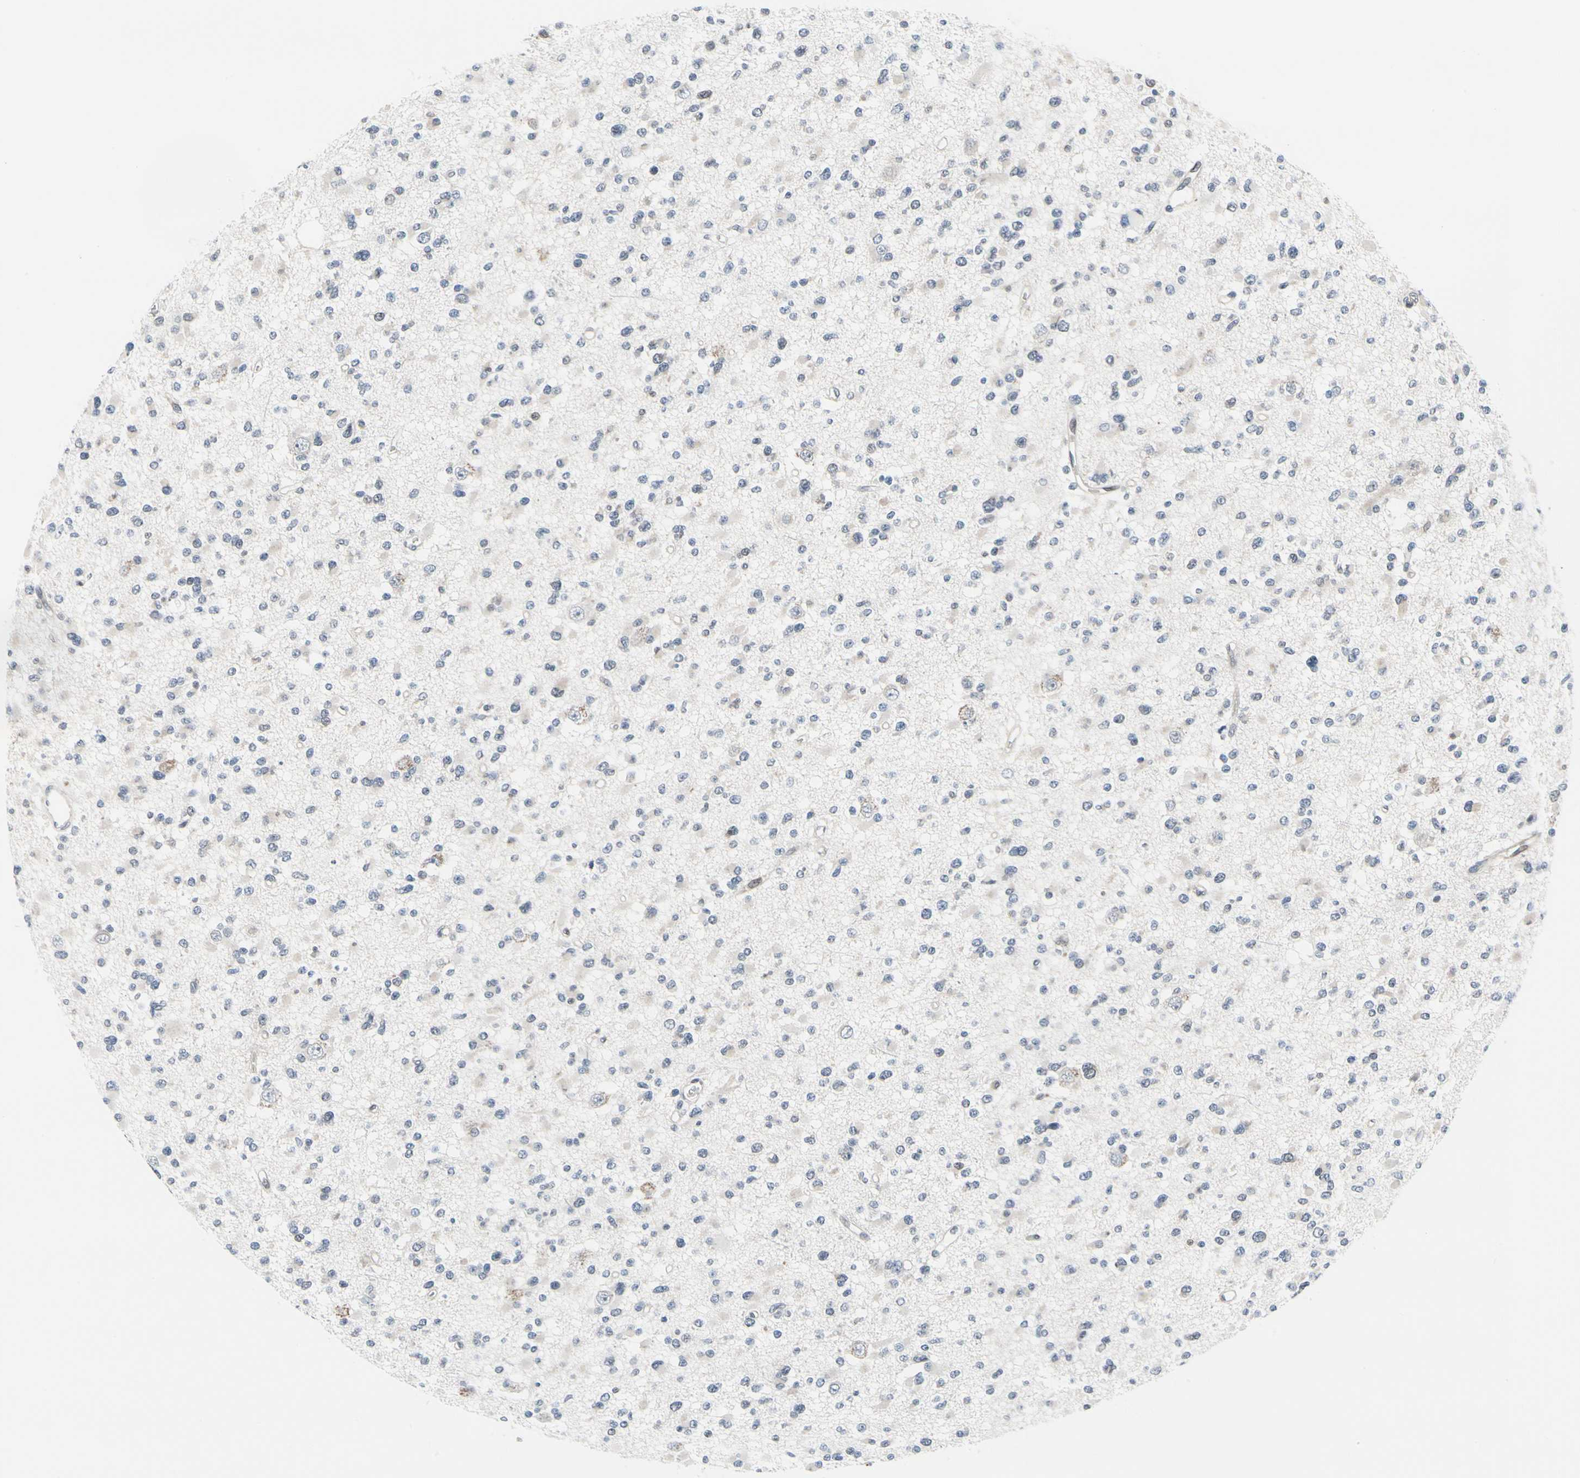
{"staining": {"intensity": "negative", "quantity": "none", "location": "none"}, "tissue": "glioma", "cell_type": "Tumor cells", "image_type": "cancer", "snomed": [{"axis": "morphology", "description": "Glioma, malignant, Low grade"}, {"axis": "topography", "description": "Brain"}], "caption": "The micrograph demonstrates no staining of tumor cells in glioma.", "gene": "TXN", "patient": {"sex": "female", "age": 22}}